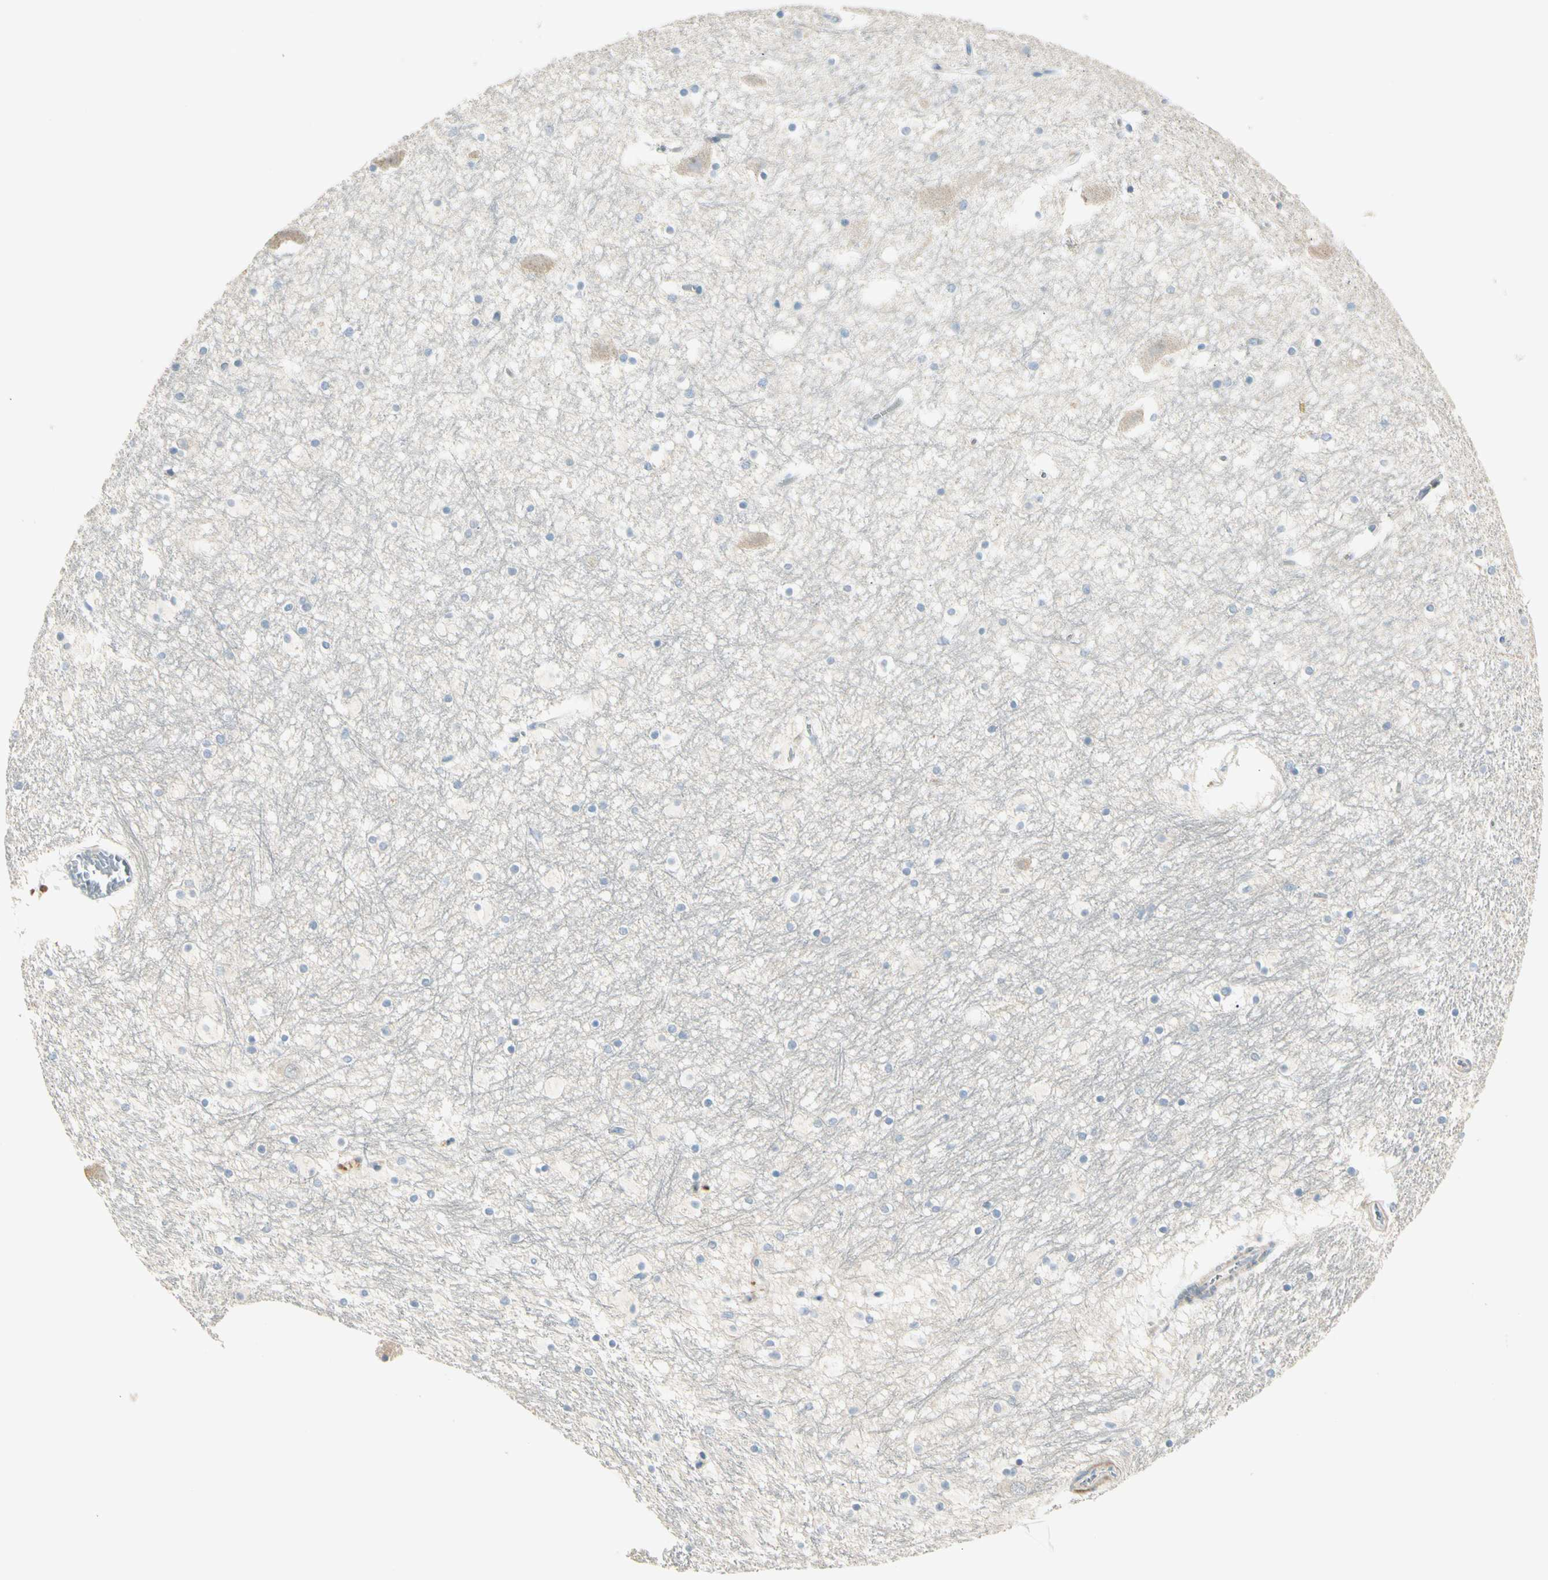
{"staining": {"intensity": "negative", "quantity": "none", "location": "none"}, "tissue": "hippocampus", "cell_type": "Glial cells", "image_type": "normal", "snomed": [{"axis": "morphology", "description": "Normal tissue, NOS"}, {"axis": "topography", "description": "Hippocampus"}], "caption": "Histopathology image shows no protein staining in glial cells of benign hippocampus. (DAB IHC with hematoxylin counter stain).", "gene": "ADGRA3", "patient": {"sex": "male", "age": 45}}